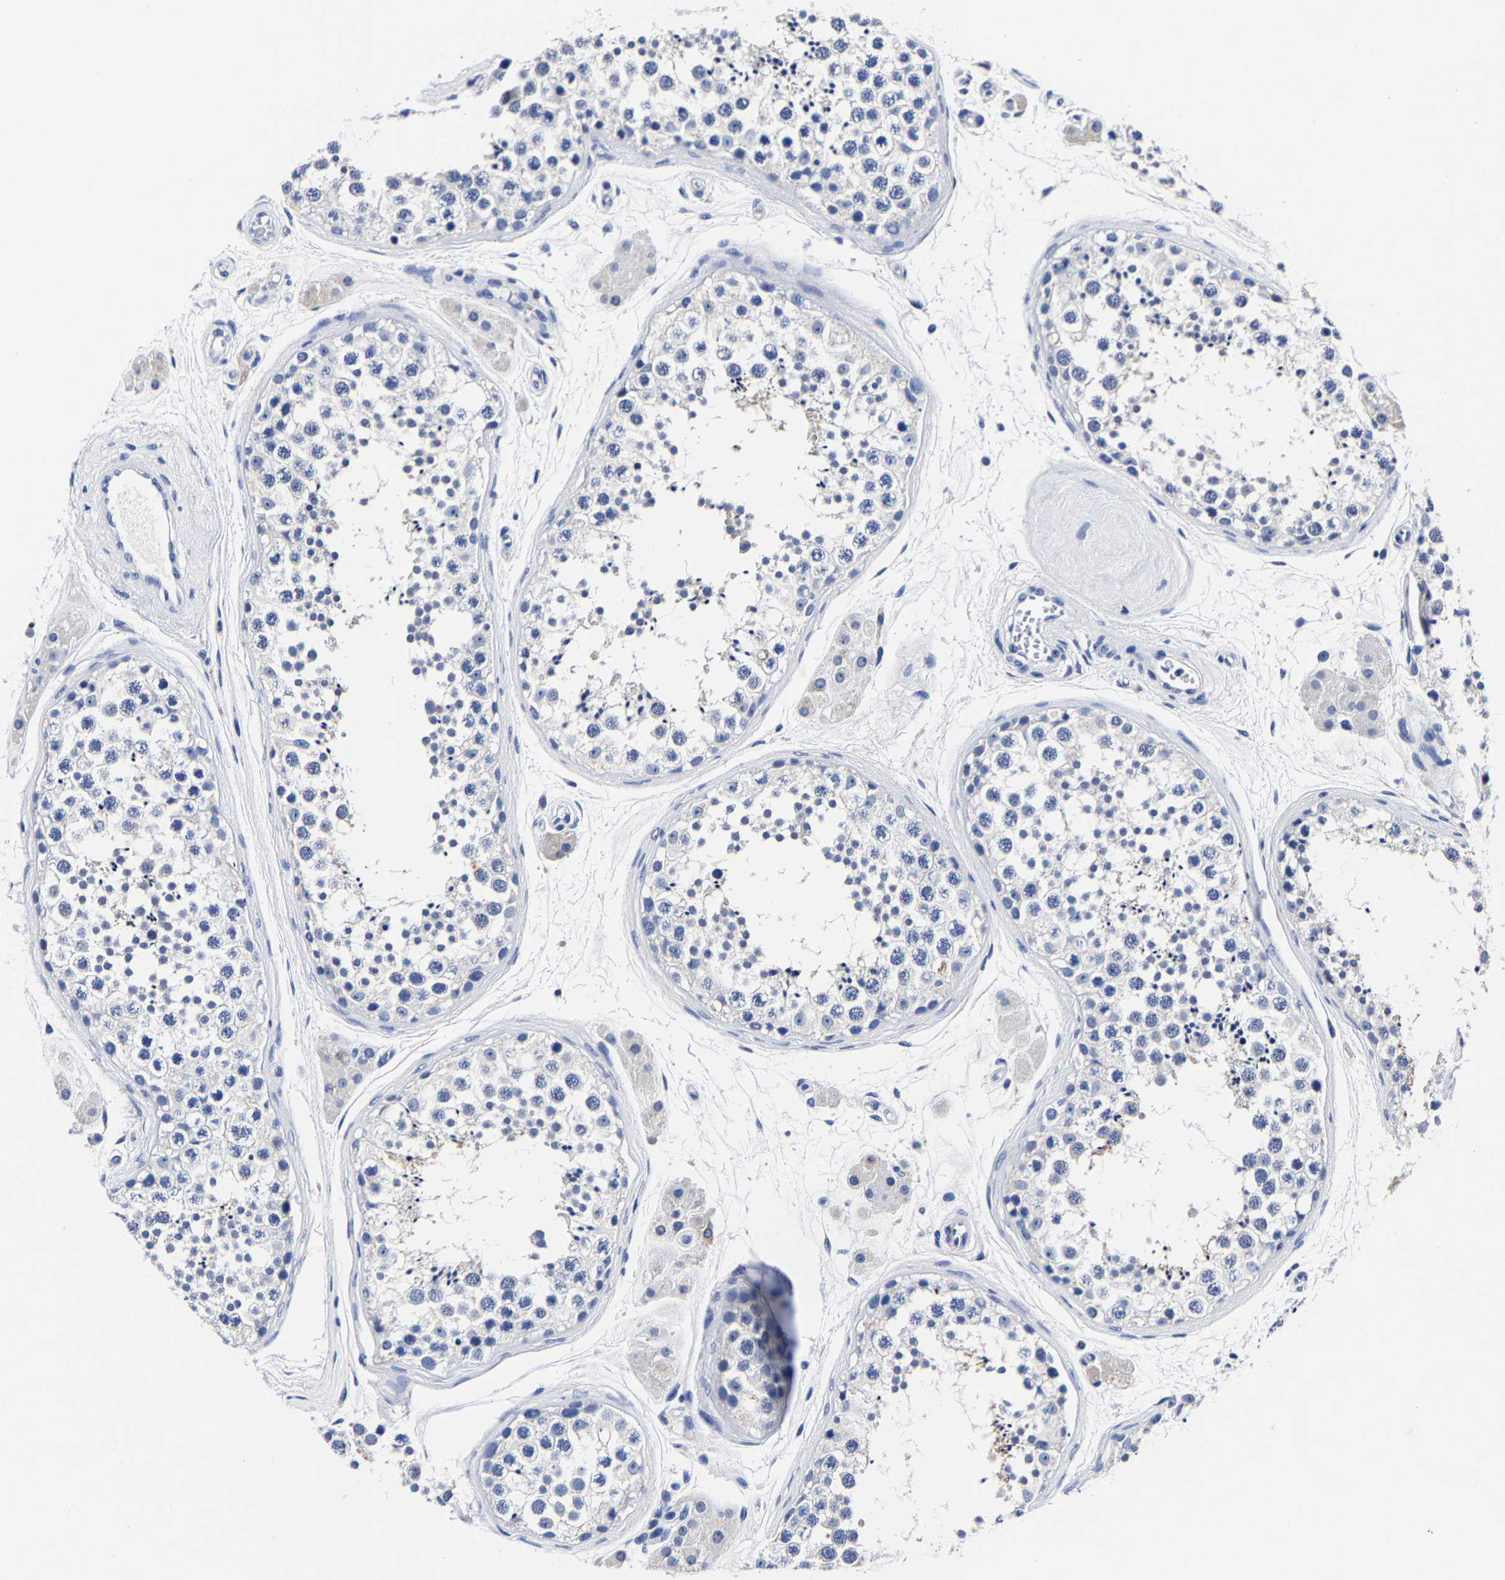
{"staining": {"intensity": "negative", "quantity": "none", "location": "none"}, "tissue": "testis", "cell_type": "Cells in seminiferous ducts", "image_type": "normal", "snomed": [{"axis": "morphology", "description": "Normal tissue, NOS"}, {"axis": "topography", "description": "Testis"}], "caption": "Immunohistochemistry of normal human testis reveals no positivity in cells in seminiferous ducts.", "gene": "CPA2", "patient": {"sex": "male", "age": 56}}